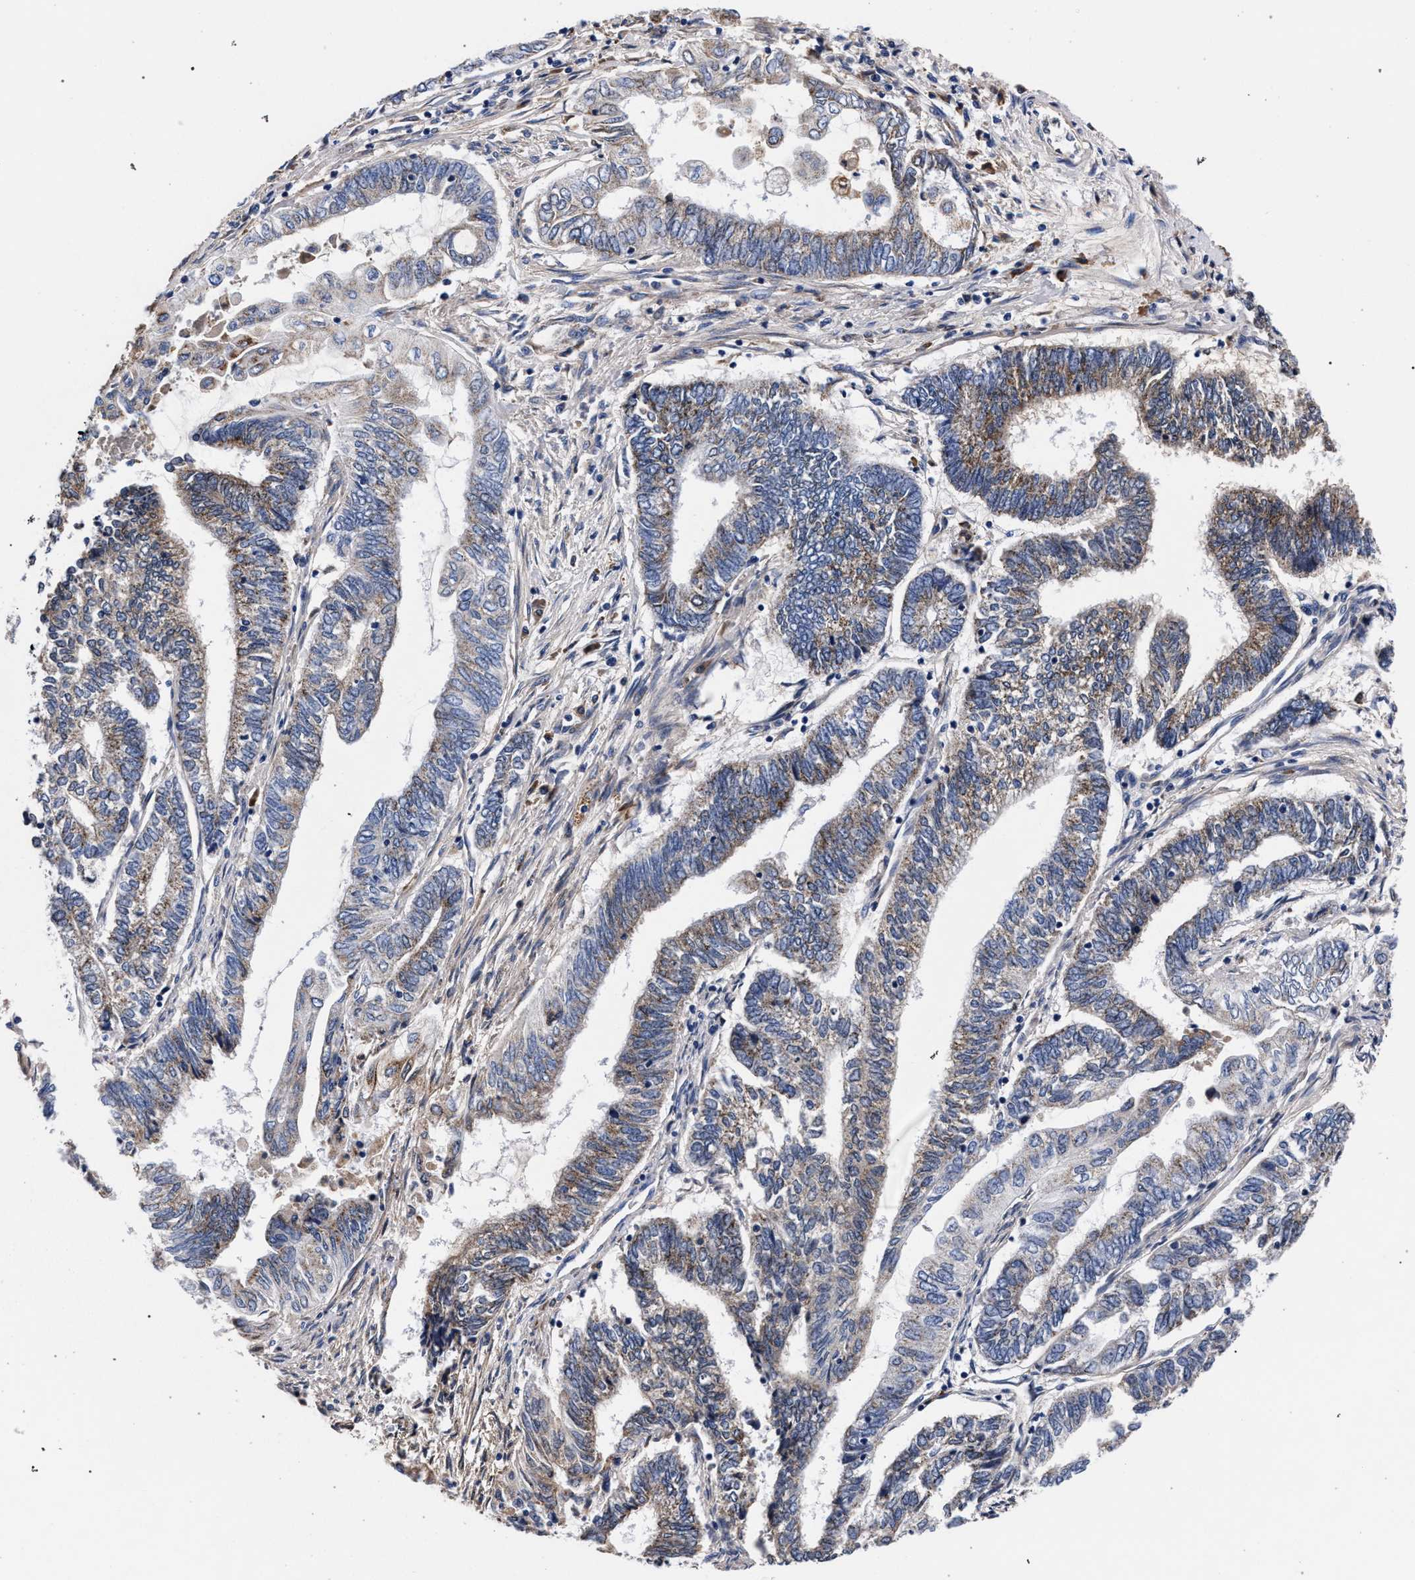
{"staining": {"intensity": "weak", "quantity": "<25%", "location": "cytoplasmic/membranous"}, "tissue": "endometrial cancer", "cell_type": "Tumor cells", "image_type": "cancer", "snomed": [{"axis": "morphology", "description": "Adenocarcinoma, NOS"}, {"axis": "topography", "description": "Uterus"}, {"axis": "topography", "description": "Endometrium"}], "caption": "Tumor cells show no significant staining in endometrial adenocarcinoma. (DAB IHC with hematoxylin counter stain).", "gene": "ACOX1", "patient": {"sex": "female", "age": 70}}